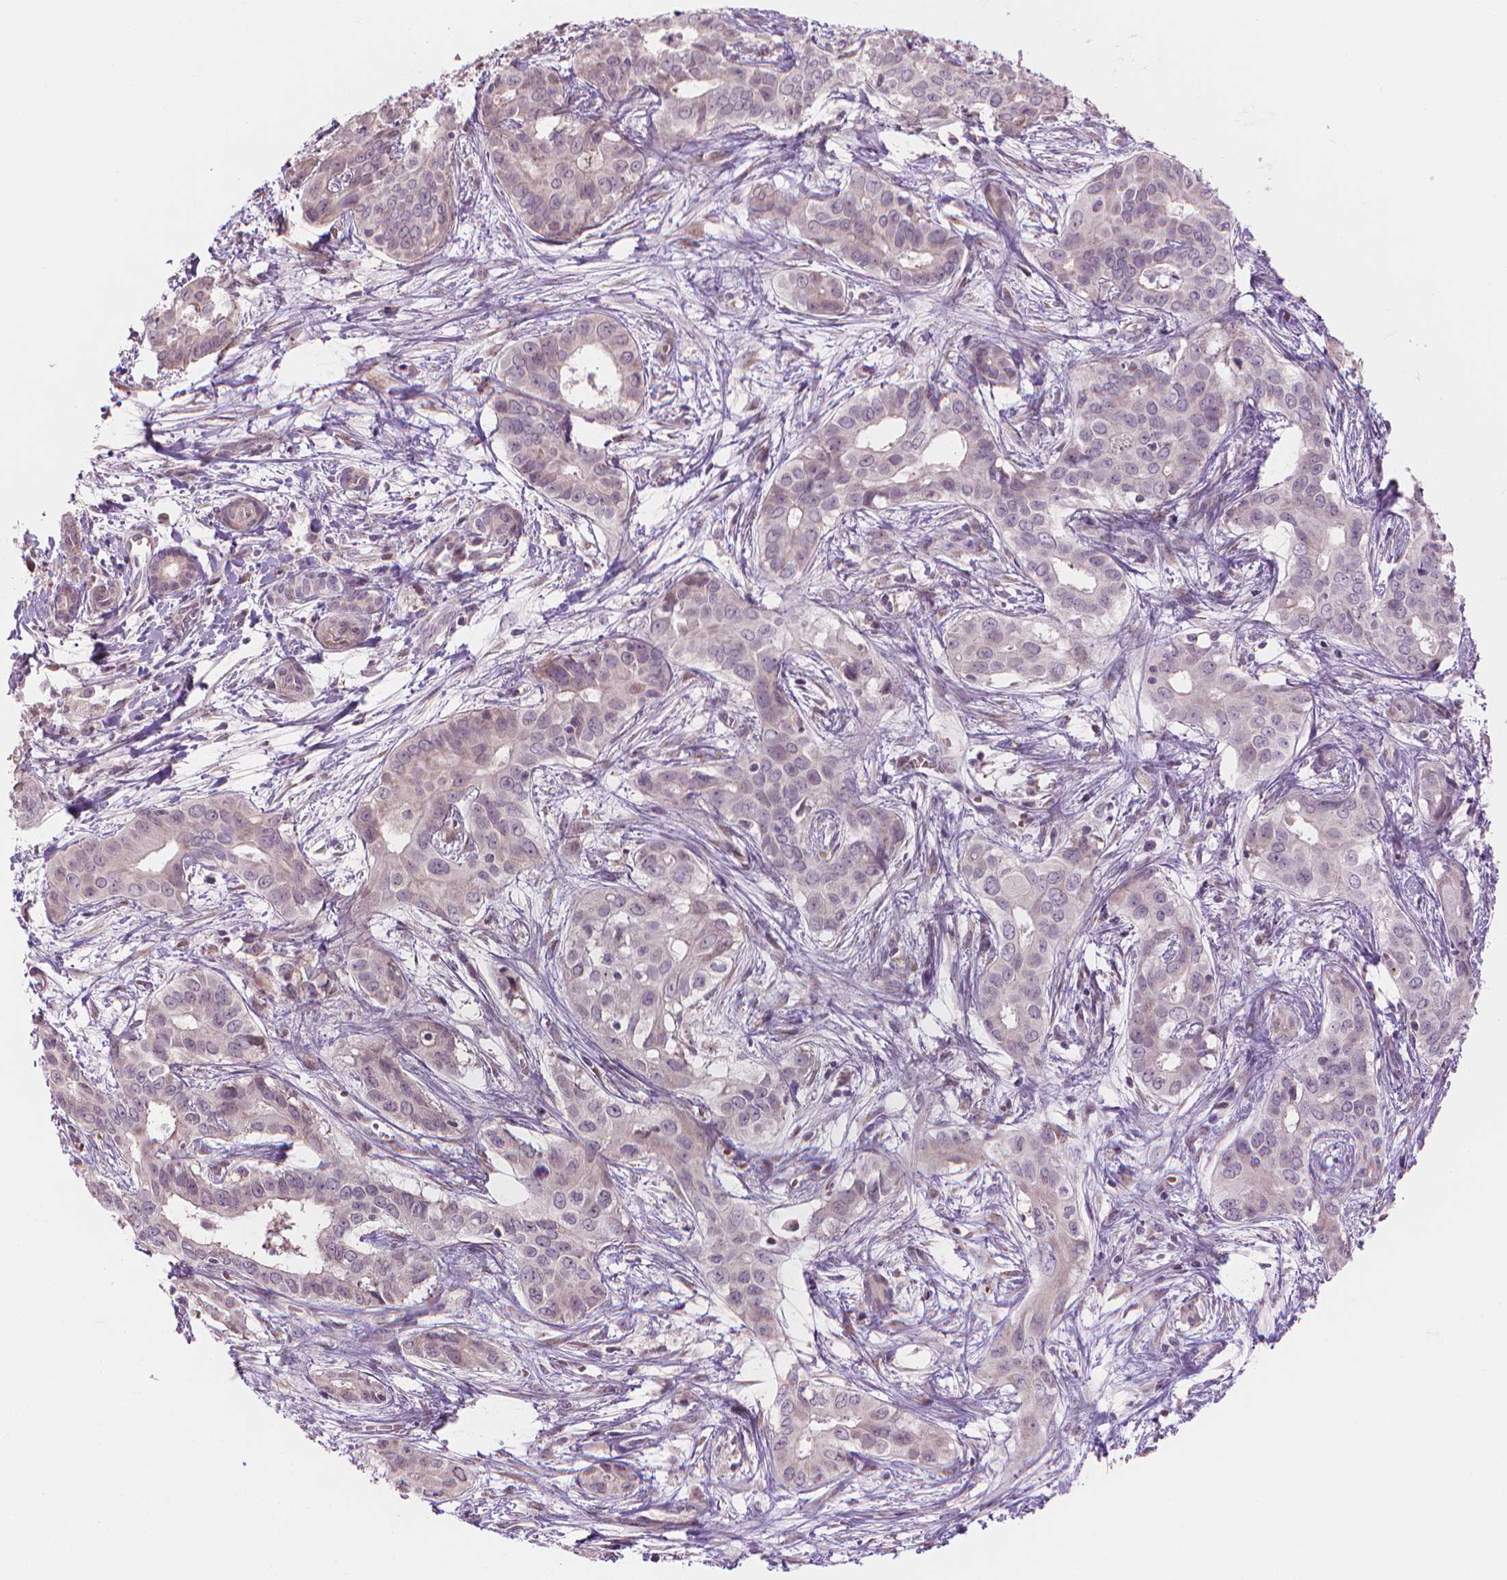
{"staining": {"intensity": "negative", "quantity": "none", "location": "none"}, "tissue": "liver cancer", "cell_type": "Tumor cells", "image_type": "cancer", "snomed": [{"axis": "morphology", "description": "Cholangiocarcinoma"}, {"axis": "topography", "description": "Liver"}], "caption": "High magnification brightfield microscopy of cholangiocarcinoma (liver) stained with DAB (3,3'-diaminobenzidine) (brown) and counterstained with hematoxylin (blue): tumor cells show no significant staining.", "gene": "IFFO1", "patient": {"sex": "female", "age": 65}}